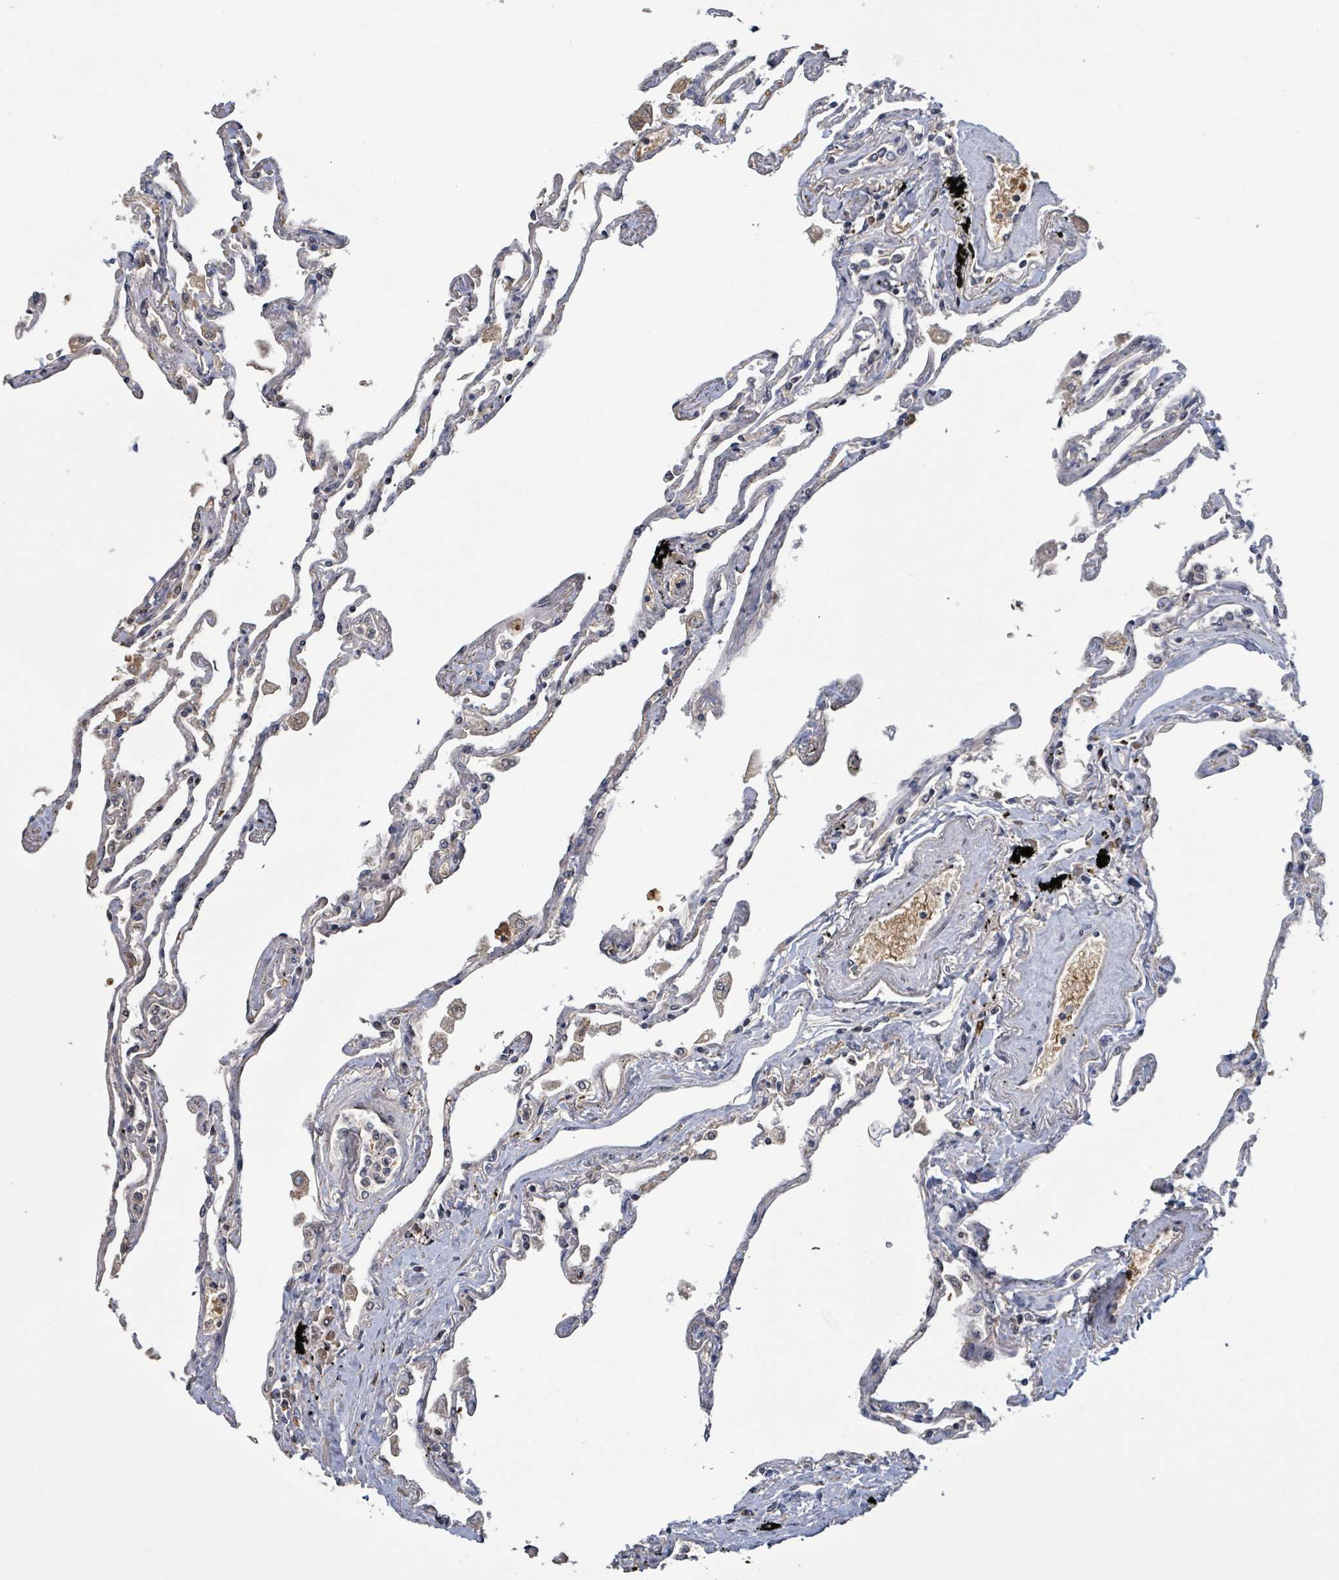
{"staining": {"intensity": "weak", "quantity": "25%-75%", "location": "cytoplasmic/membranous"}, "tissue": "lung", "cell_type": "Alveolar cells", "image_type": "normal", "snomed": [{"axis": "morphology", "description": "Normal tissue, NOS"}, {"axis": "topography", "description": "Lung"}], "caption": "The histopathology image displays staining of unremarkable lung, revealing weak cytoplasmic/membranous protein staining (brown color) within alveolar cells. (DAB (3,3'-diaminobenzidine) IHC, brown staining for protein, blue staining for nuclei).", "gene": "SEBOX", "patient": {"sex": "female", "age": 67}}